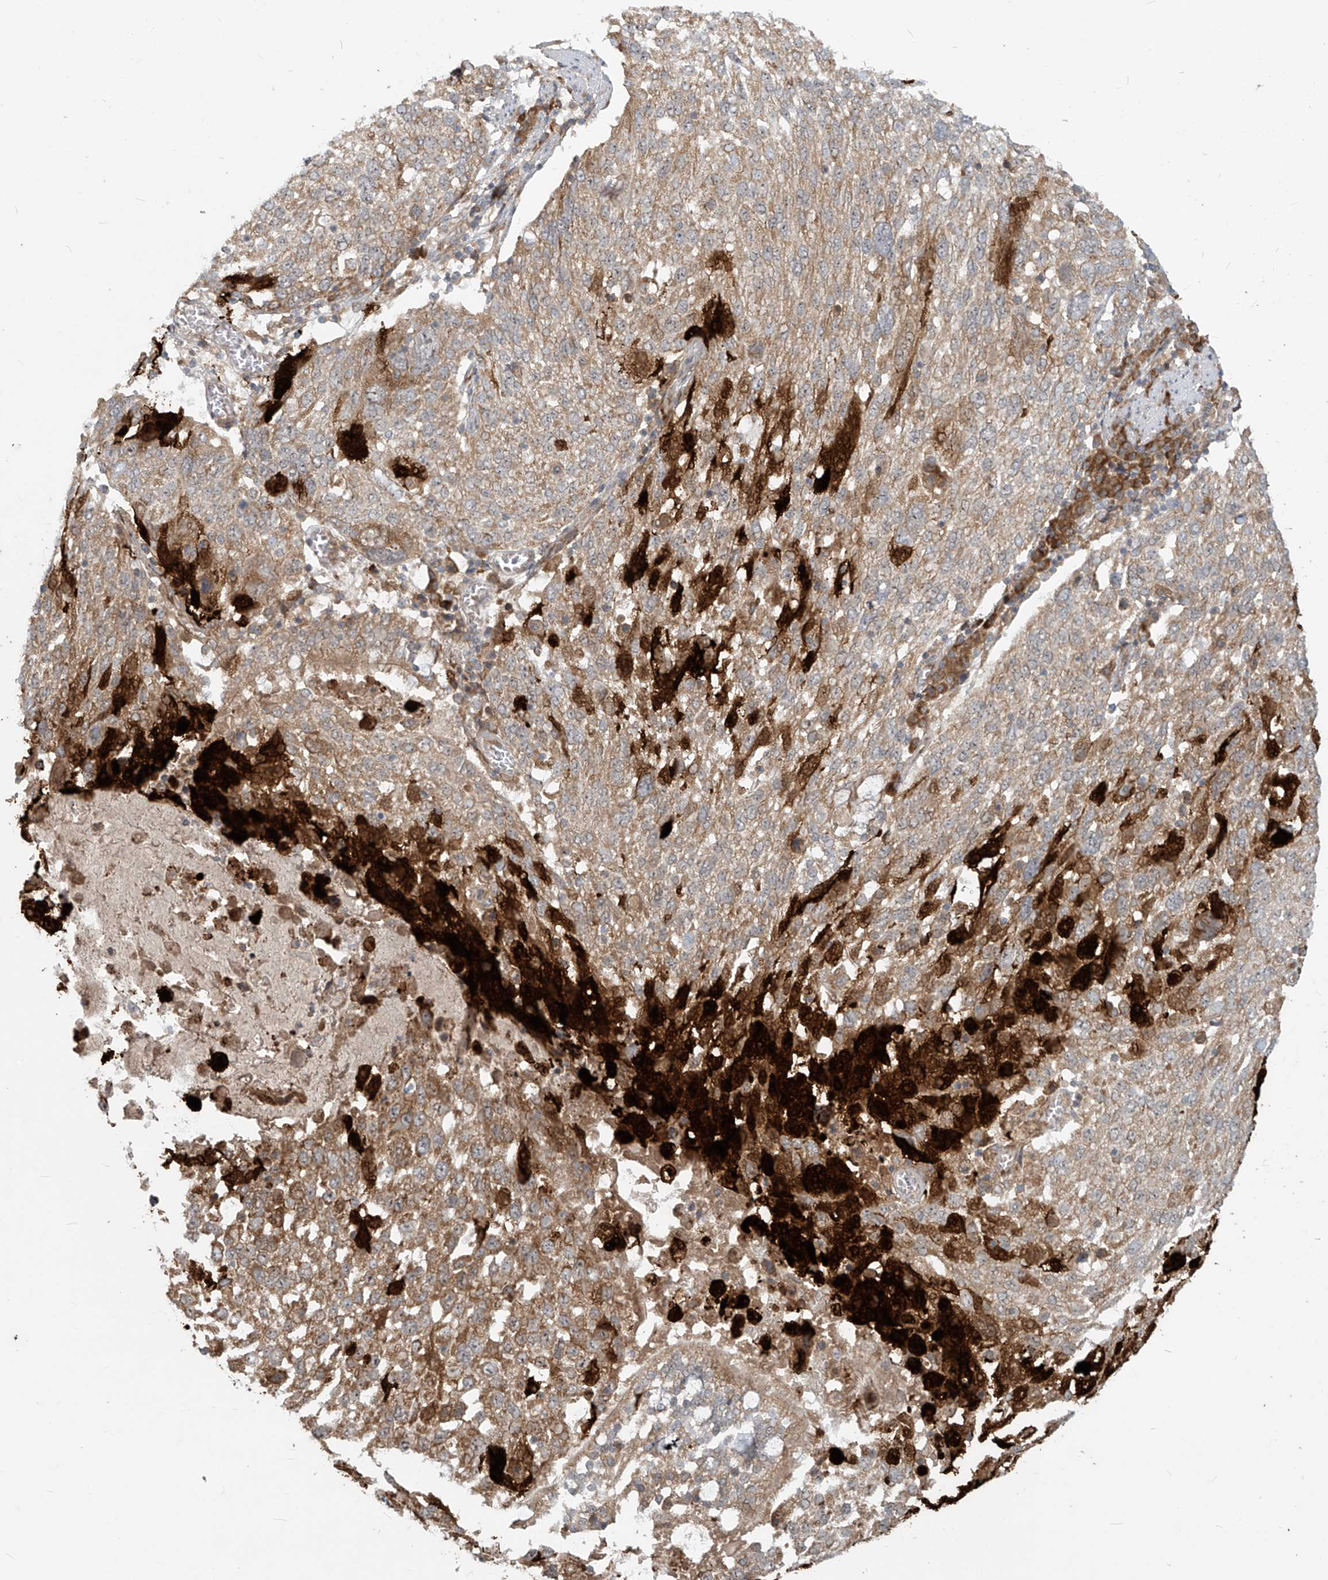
{"staining": {"intensity": "moderate", "quantity": ">75%", "location": "cytoplasmic/membranous"}, "tissue": "lung cancer", "cell_type": "Tumor cells", "image_type": "cancer", "snomed": [{"axis": "morphology", "description": "Squamous cell carcinoma, NOS"}, {"axis": "topography", "description": "Lung"}], "caption": "Tumor cells show moderate cytoplasmic/membranous staining in approximately >75% of cells in lung cancer.", "gene": "KATNIP", "patient": {"sex": "male", "age": 65}}